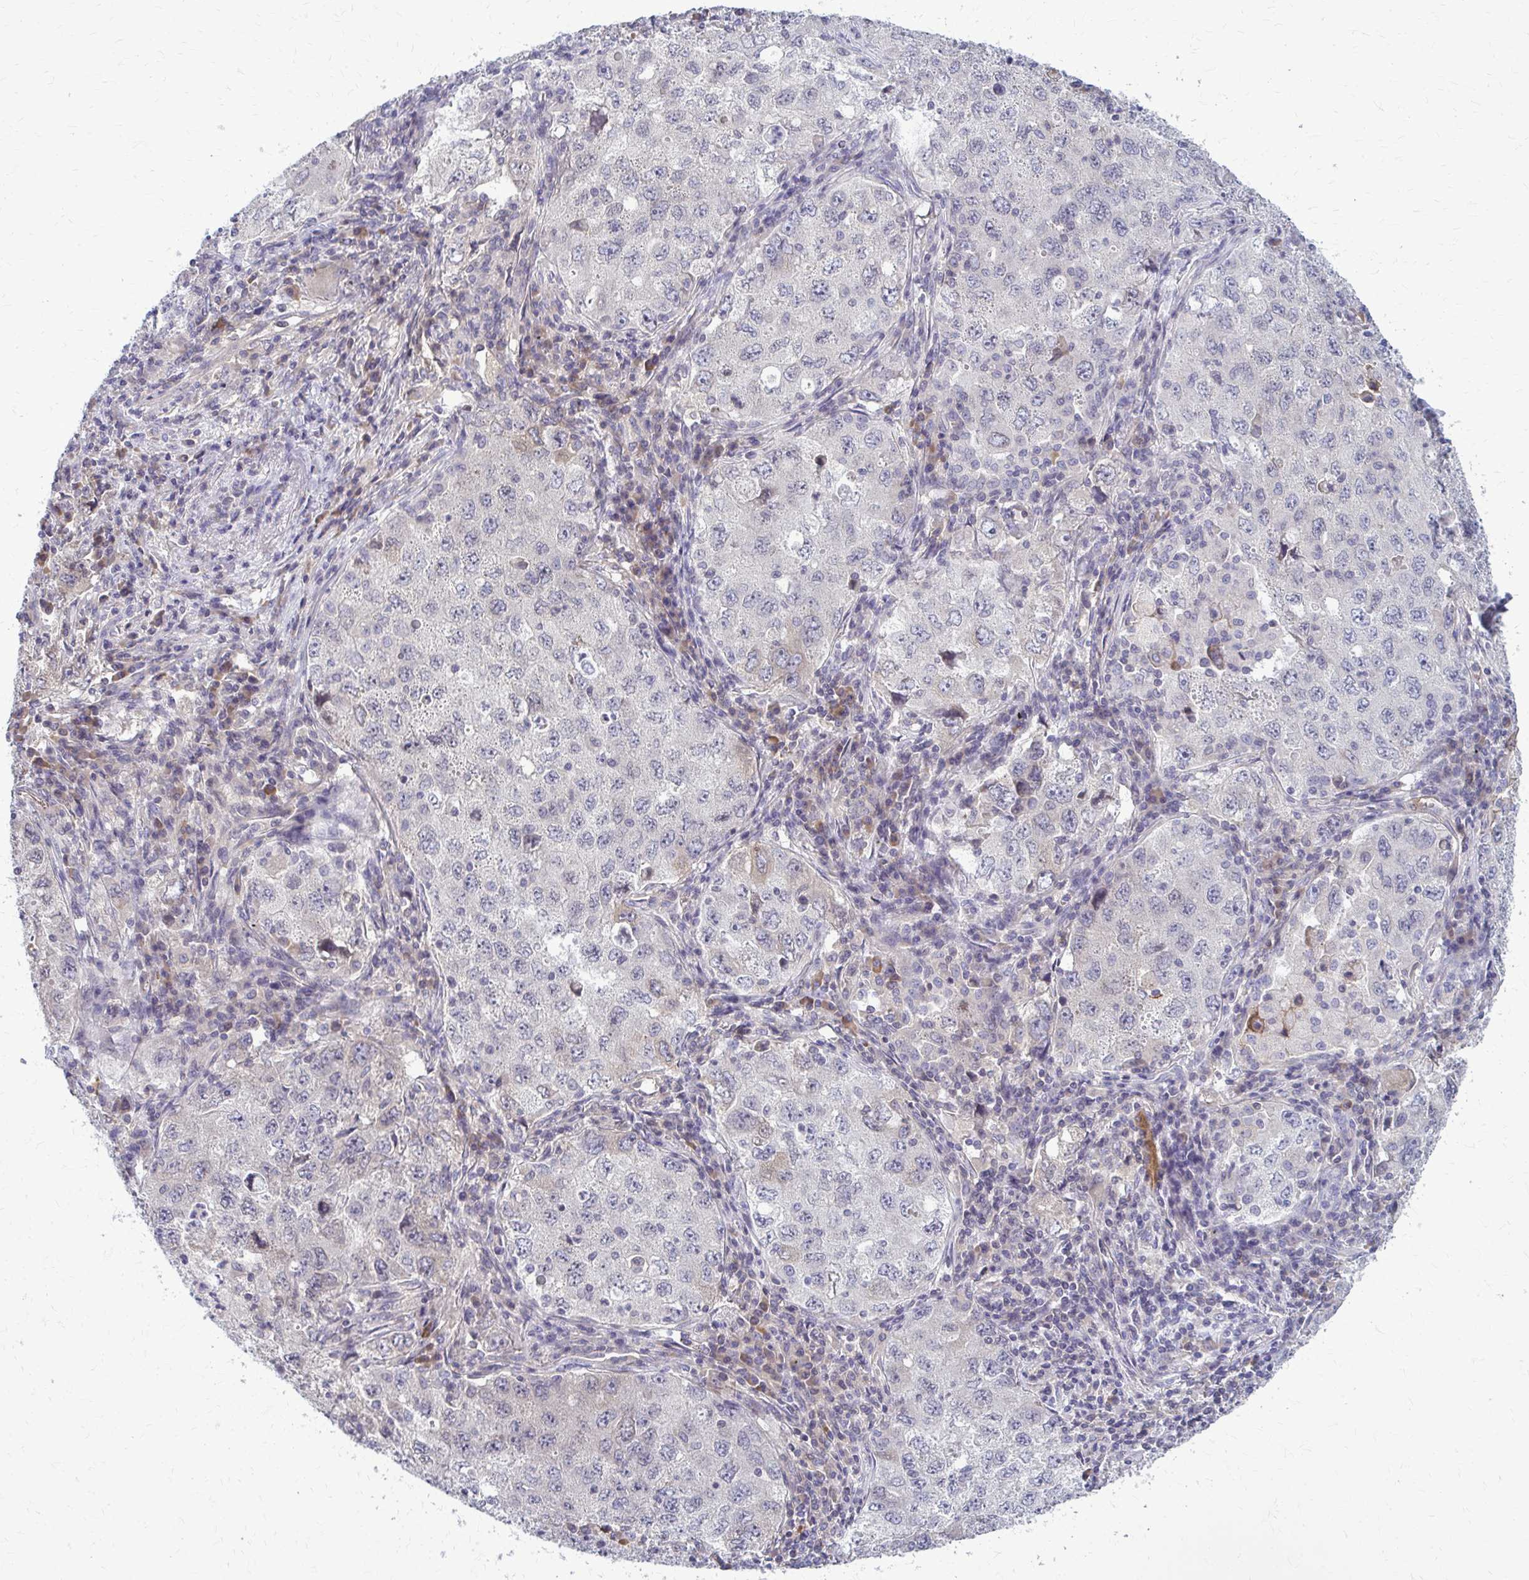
{"staining": {"intensity": "negative", "quantity": "none", "location": "none"}, "tissue": "lung cancer", "cell_type": "Tumor cells", "image_type": "cancer", "snomed": [{"axis": "morphology", "description": "Adenocarcinoma, NOS"}, {"axis": "topography", "description": "Lung"}], "caption": "High power microscopy image of an immunohistochemistry image of adenocarcinoma (lung), revealing no significant staining in tumor cells.", "gene": "MCRIP2", "patient": {"sex": "female", "age": 57}}